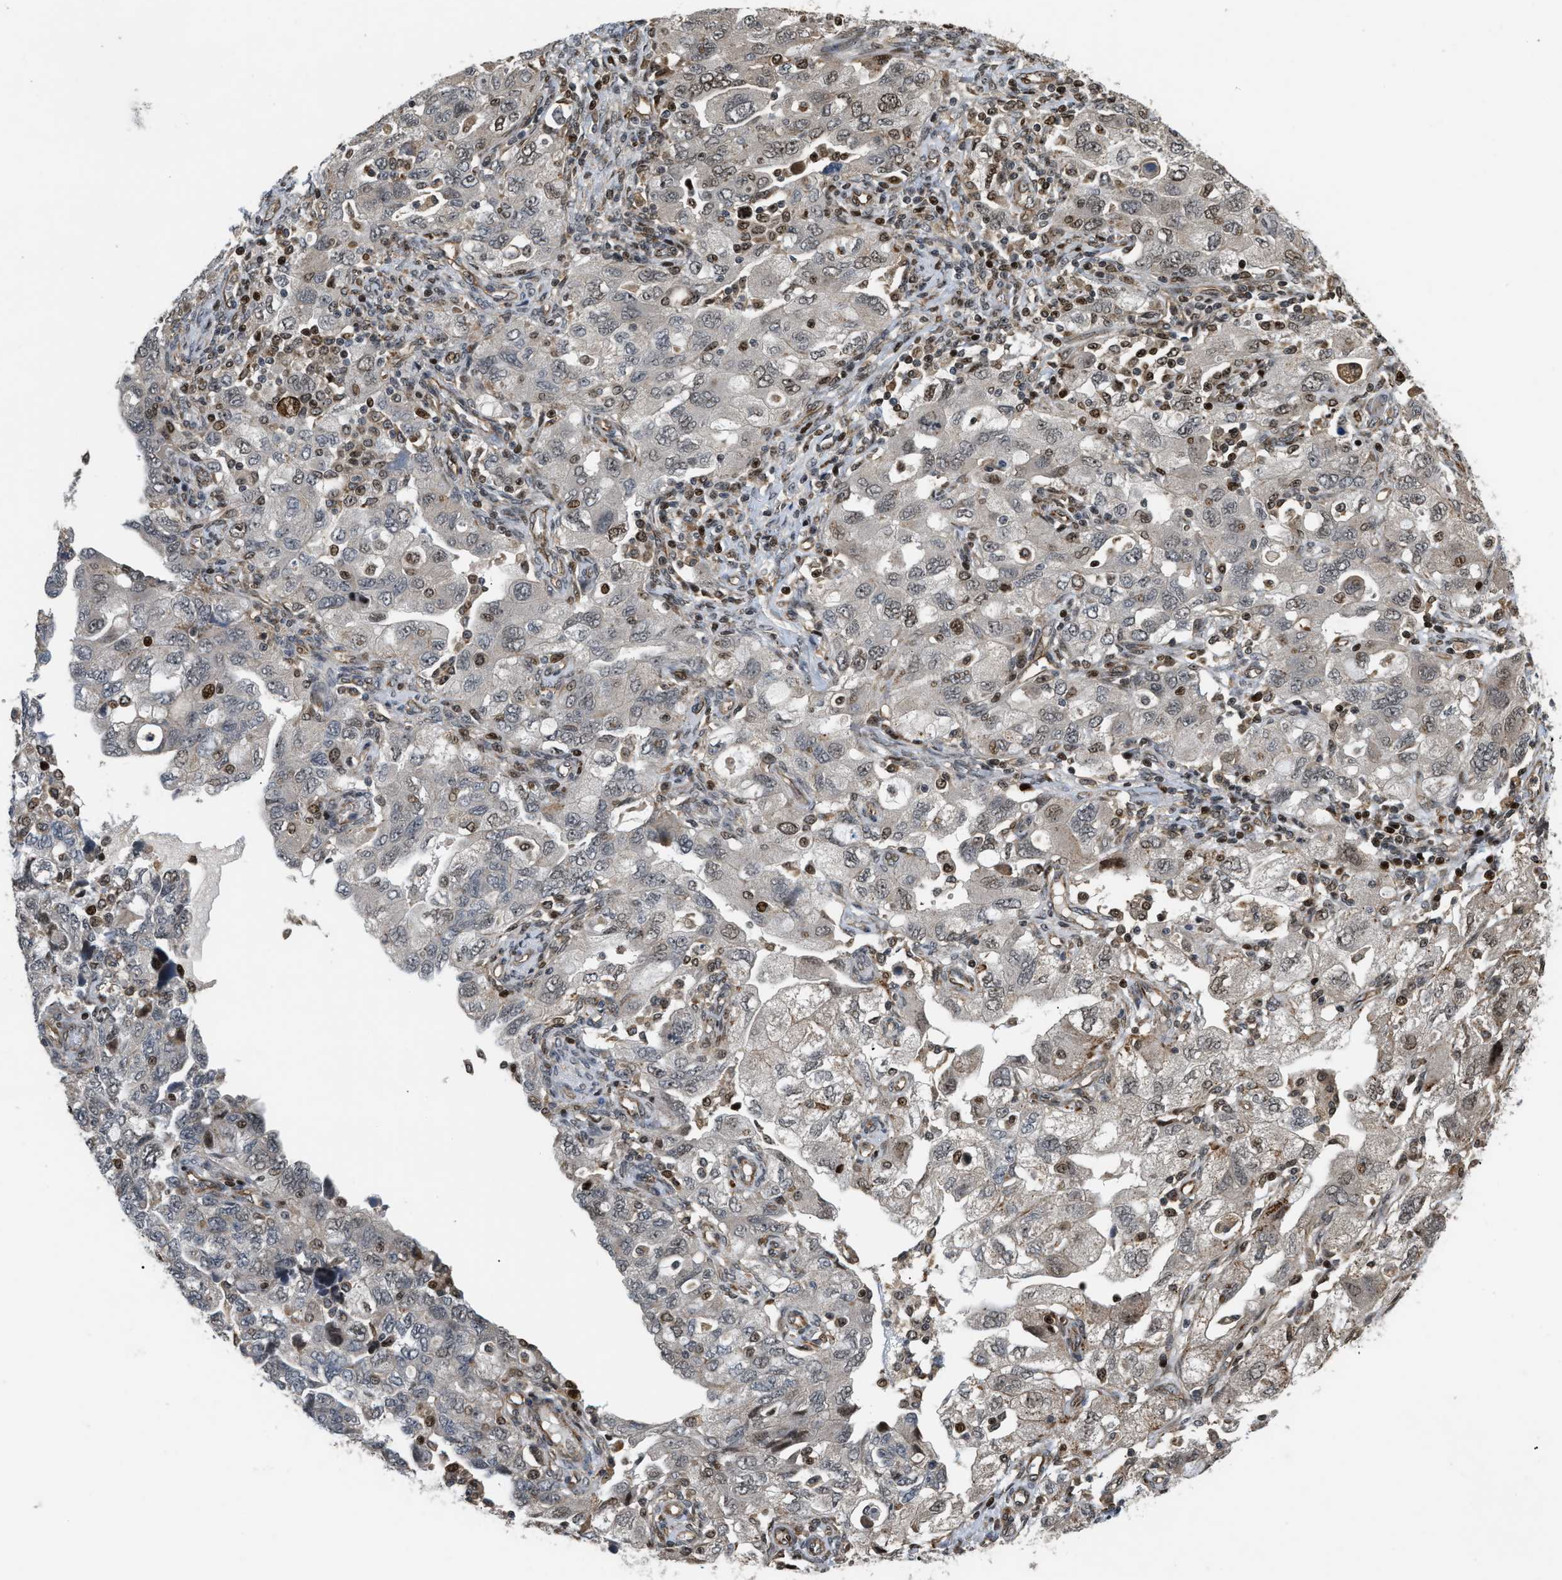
{"staining": {"intensity": "moderate", "quantity": "<25%", "location": "nuclear"}, "tissue": "ovarian cancer", "cell_type": "Tumor cells", "image_type": "cancer", "snomed": [{"axis": "morphology", "description": "Carcinoma, NOS"}, {"axis": "morphology", "description": "Cystadenocarcinoma, serous, NOS"}, {"axis": "topography", "description": "Ovary"}], "caption": "Immunohistochemistry (IHC) of ovarian cancer shows low levels of moderate nuclear positivity in approximately <25% of tumor cells.", "gene": "LTA4H", "patient": {"sex": "female", "age": 69}}